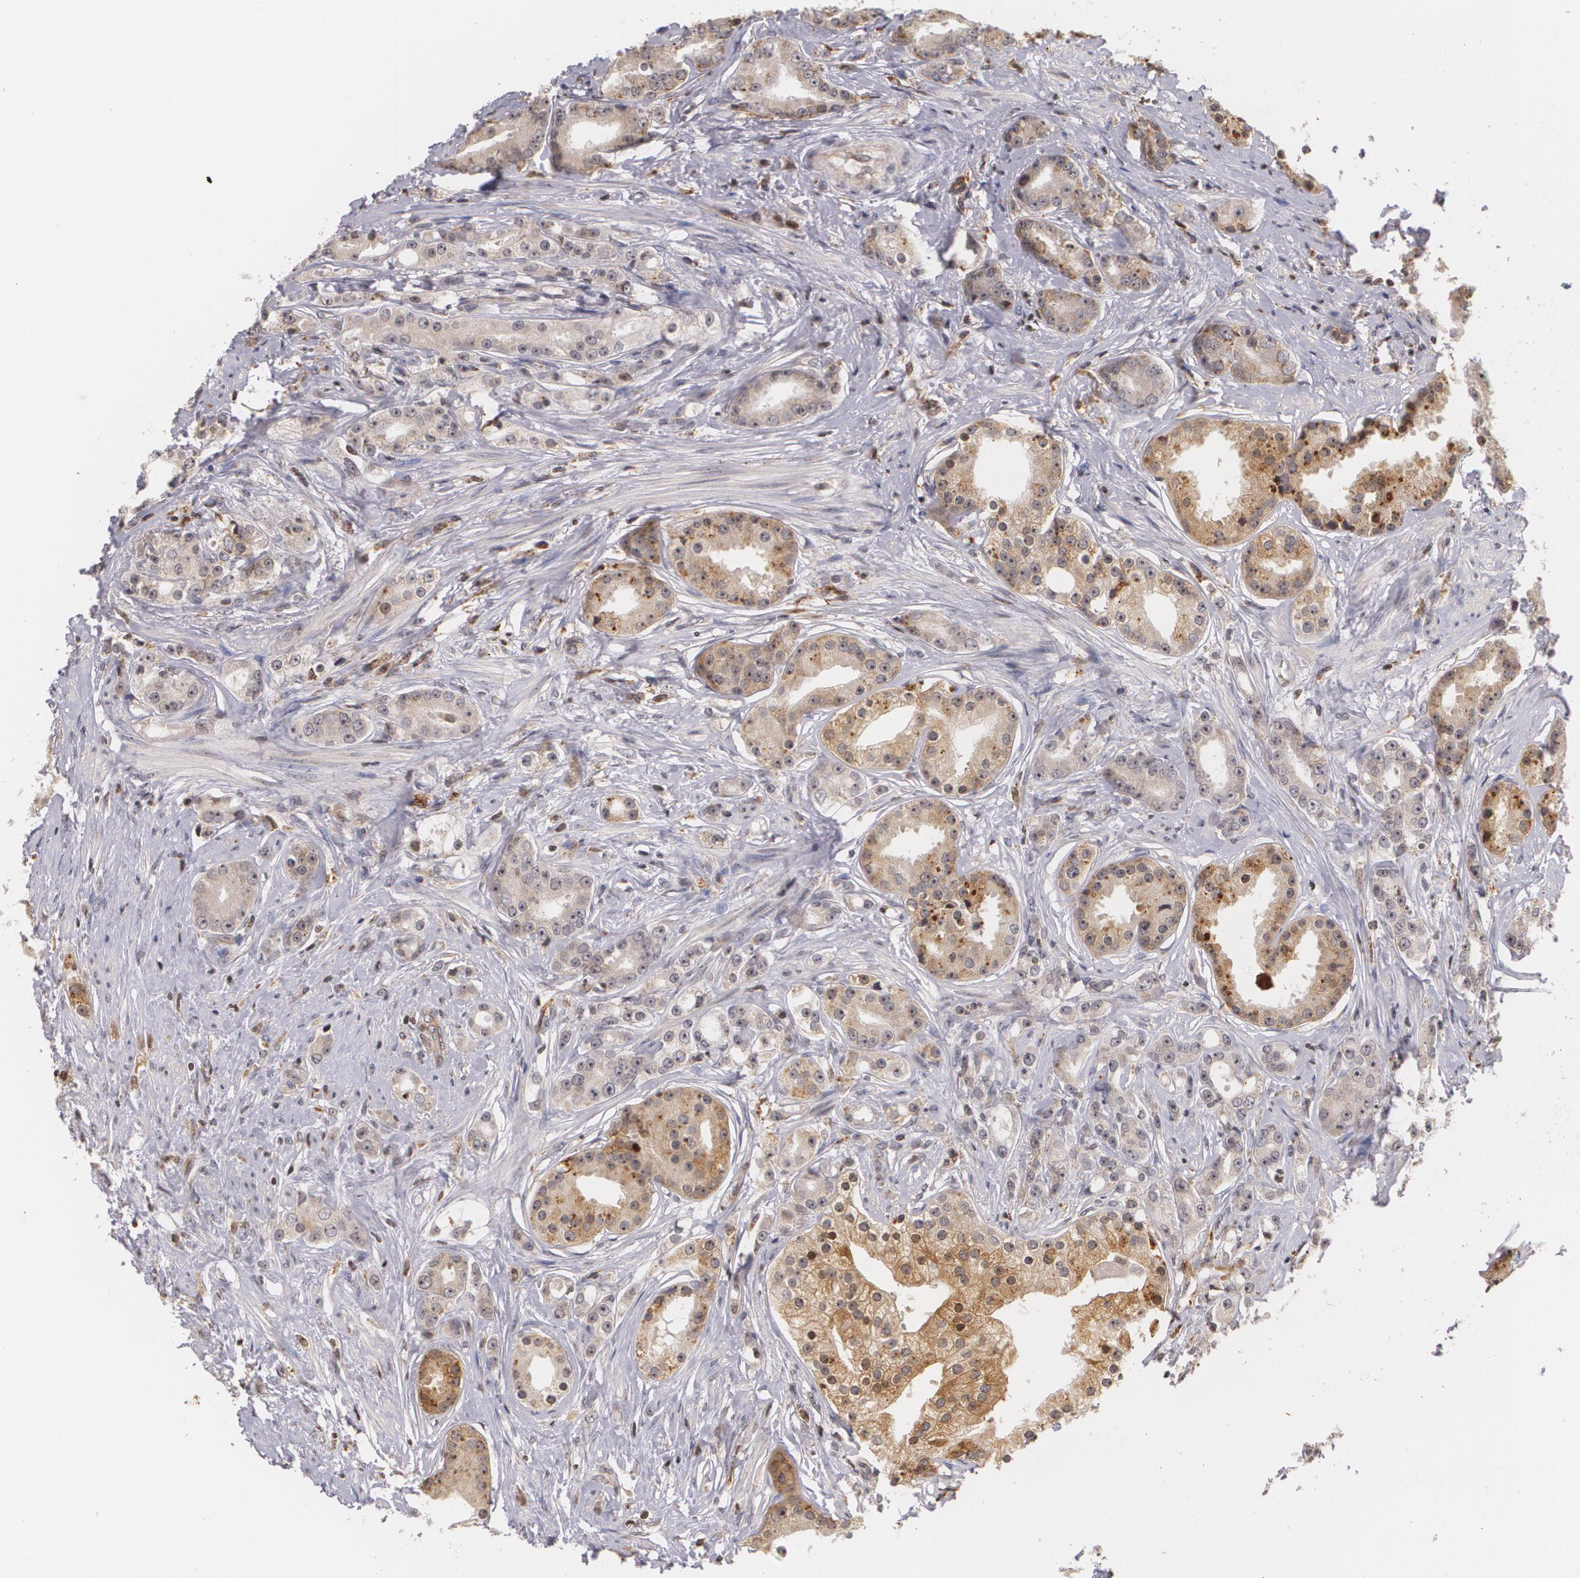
{"staining": {"intensity": "moderate", "quantity": ">75%", "location": "cytoplasmic/membranous"}, "tissue": "prostate cancer", "cell_type": "Tumor cells", "image_type": "cancer", "snomed": [{"axis": "morphology", "description": "Adenocarcinoma, Medium grade"}, {"axis": "topography", "description": "Prostate"}], "caption": "Immunohistochemical staining of human prostate cancer reveals moderate cytoplasmic/membranous protein staining in about >75% of tumor cells.", "gene": "VAV3", "patient": {"sex": "male", "age": 59}}